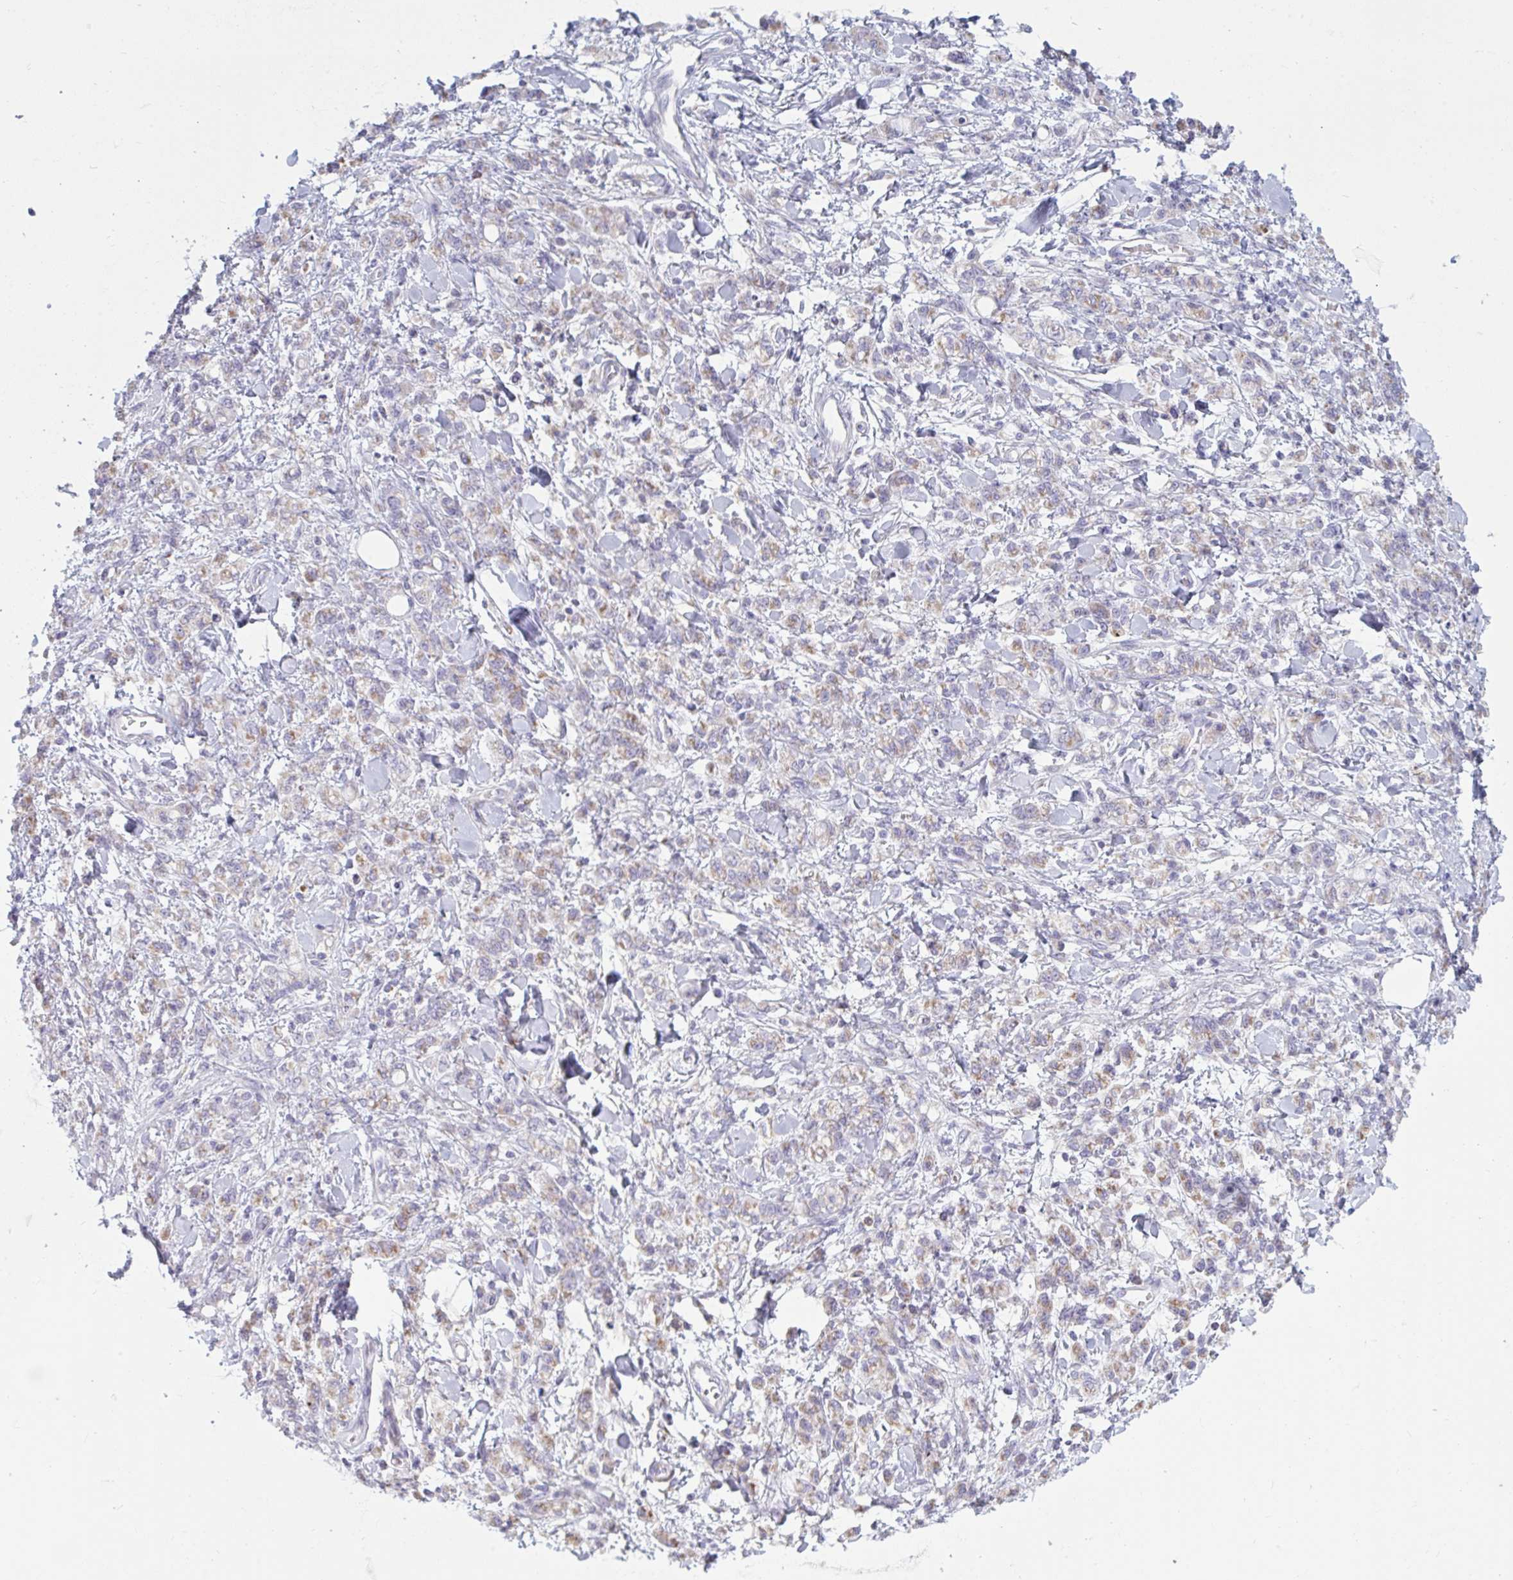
{"staining": {"intensity": "weak", "quantity": "25%-75%", "location": "cytoplasmic/membranous"}, "tissue": "stomach cancer", "cell_type": "Tumor cells", "image_type": "cancer", "snomed": [{"axis": "morphology", "description": "Adenocarcinoma, NOS"}, {"axis": "topography", "description": "Stomach"}], "caption": "High-magnification brightfield microscopy of stomach cancer stained with DAB (brown) and counterstained with hematoxylin (blue). tumor cells exhibit weak cytoplasmic/membranous expression is seen in approximately25%-75% of cells.", "gene": "ATG9A", "patient": {"sex": "male", "age": 77}}